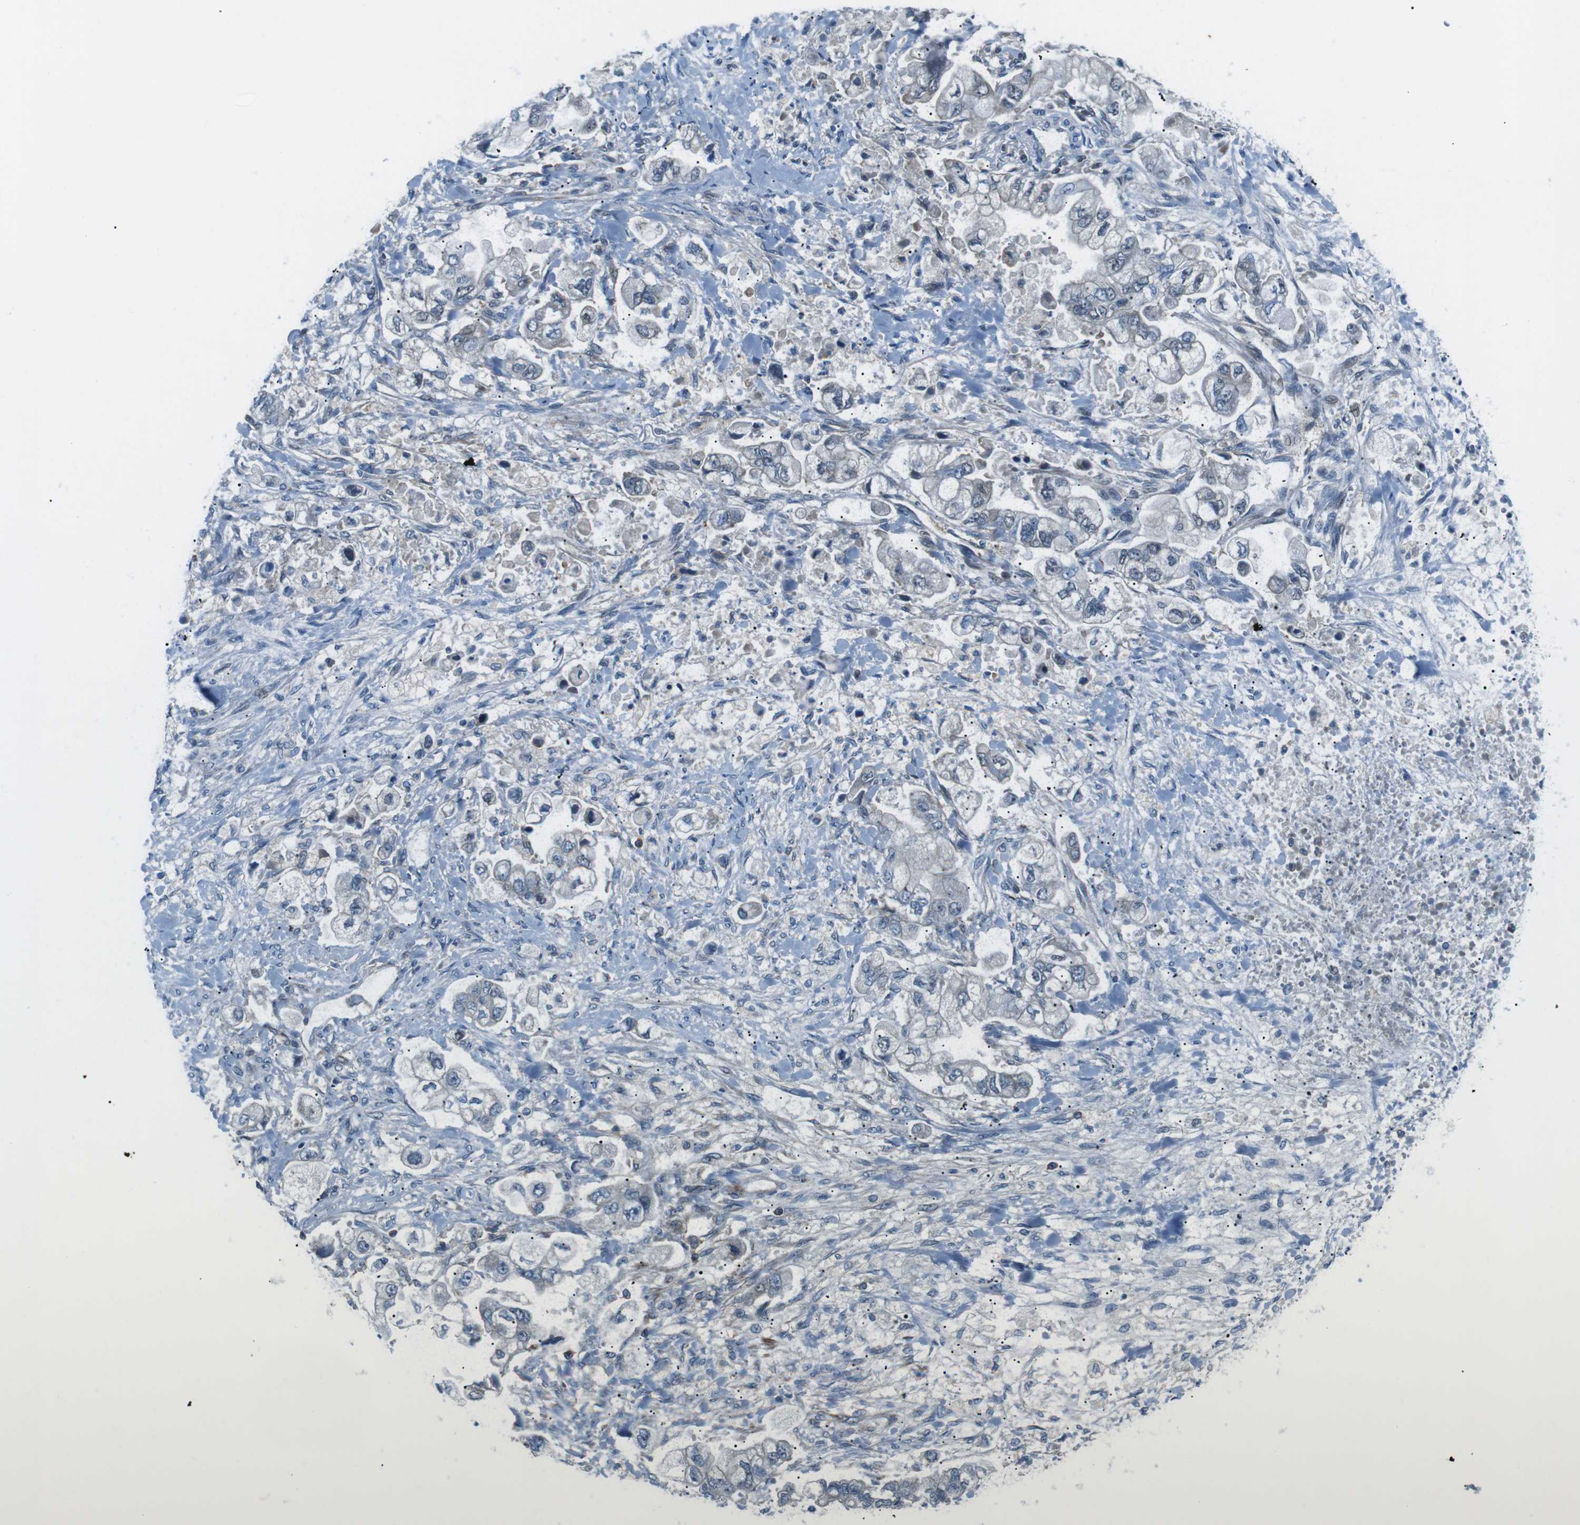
{"staining": {"intensity": "negative", "quantity": "none", "location": "none"}, "tissue": "stomach cancer", "cell_type": "Tumor cells", "image_type": "cancer", "snomed": [{"axis": "morphology", "description": "Normal tissue, NOS"}, {"axis": "morphology", "description": "Adenocarcinoma, NOS"}, {"axis": "topography", "description": "Stomach"}], "caption": "This is an immunohistochemistry histopathology image of human stomach cancer (adenocarcinoma). There is no positivity in tumor cells.", "gene": "ARVCF", "patient": {"sex": "male", "age": 62}}